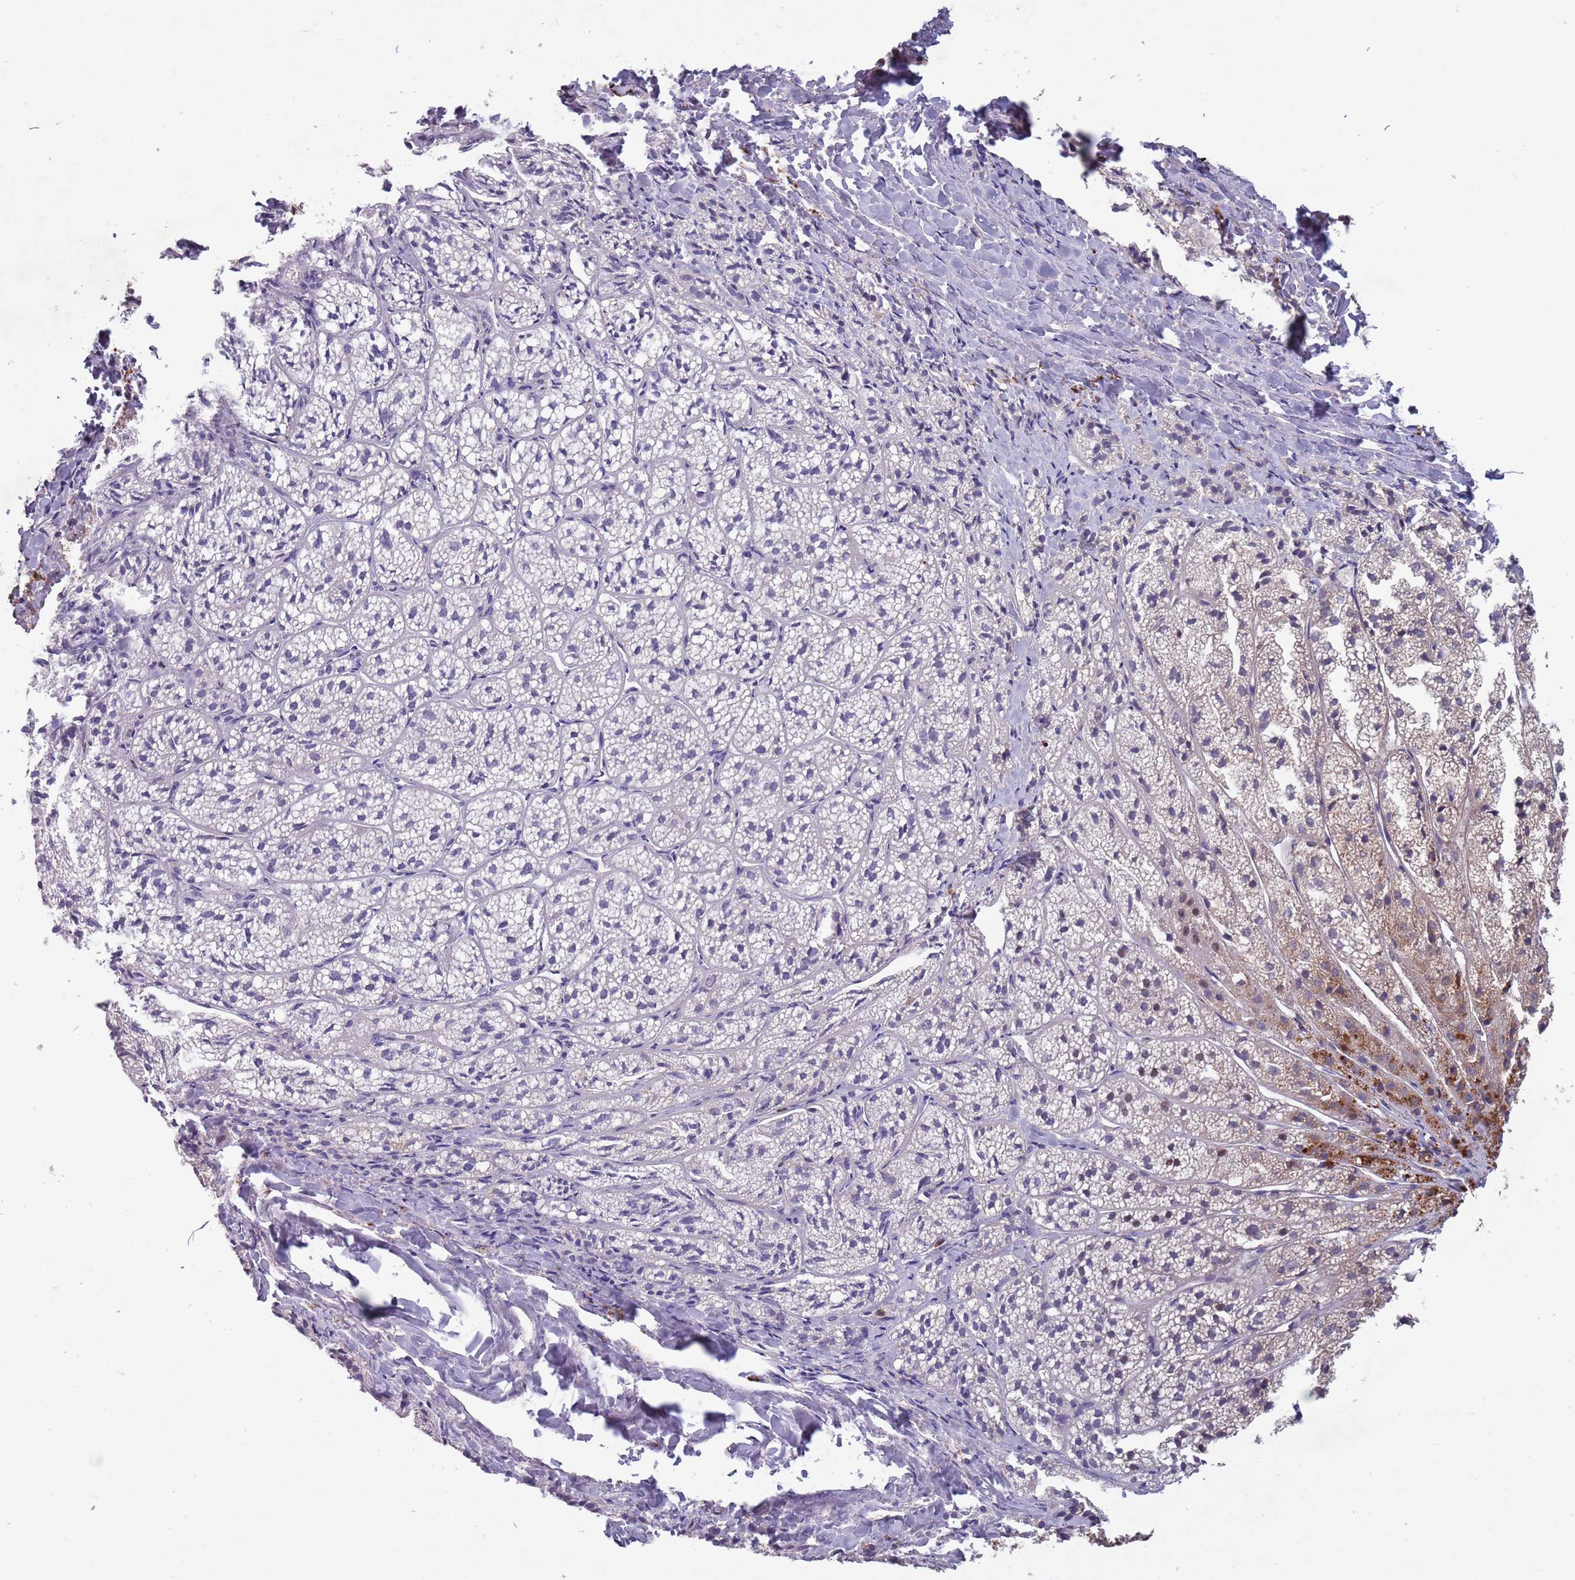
{"staining": {"intensity": "moderate", "quantity": "25%-75%", "location": "cytoplasmic/membranous"}, "tissue": "adrenal gland", "cell_type": "Glandular cells", "image_type": "normal", "snomed": [{"axis": "morphology", "description": "Normal tissue, NOS"}, {"axis": "topography", "description": "Adrenal gland"}], "caption": "DAB (3,3'-diaminobenzidine) immunohistochemical staining of unremarkable human adrenal gland displays moderate cytoplasmic/membranous protein staining in about 25%-75% of glandular cells. (DAB IHC with brightfield microscopy, high magnification).", "gene": "TYW1B", "patient": {"sex": "female", "age": 44}}